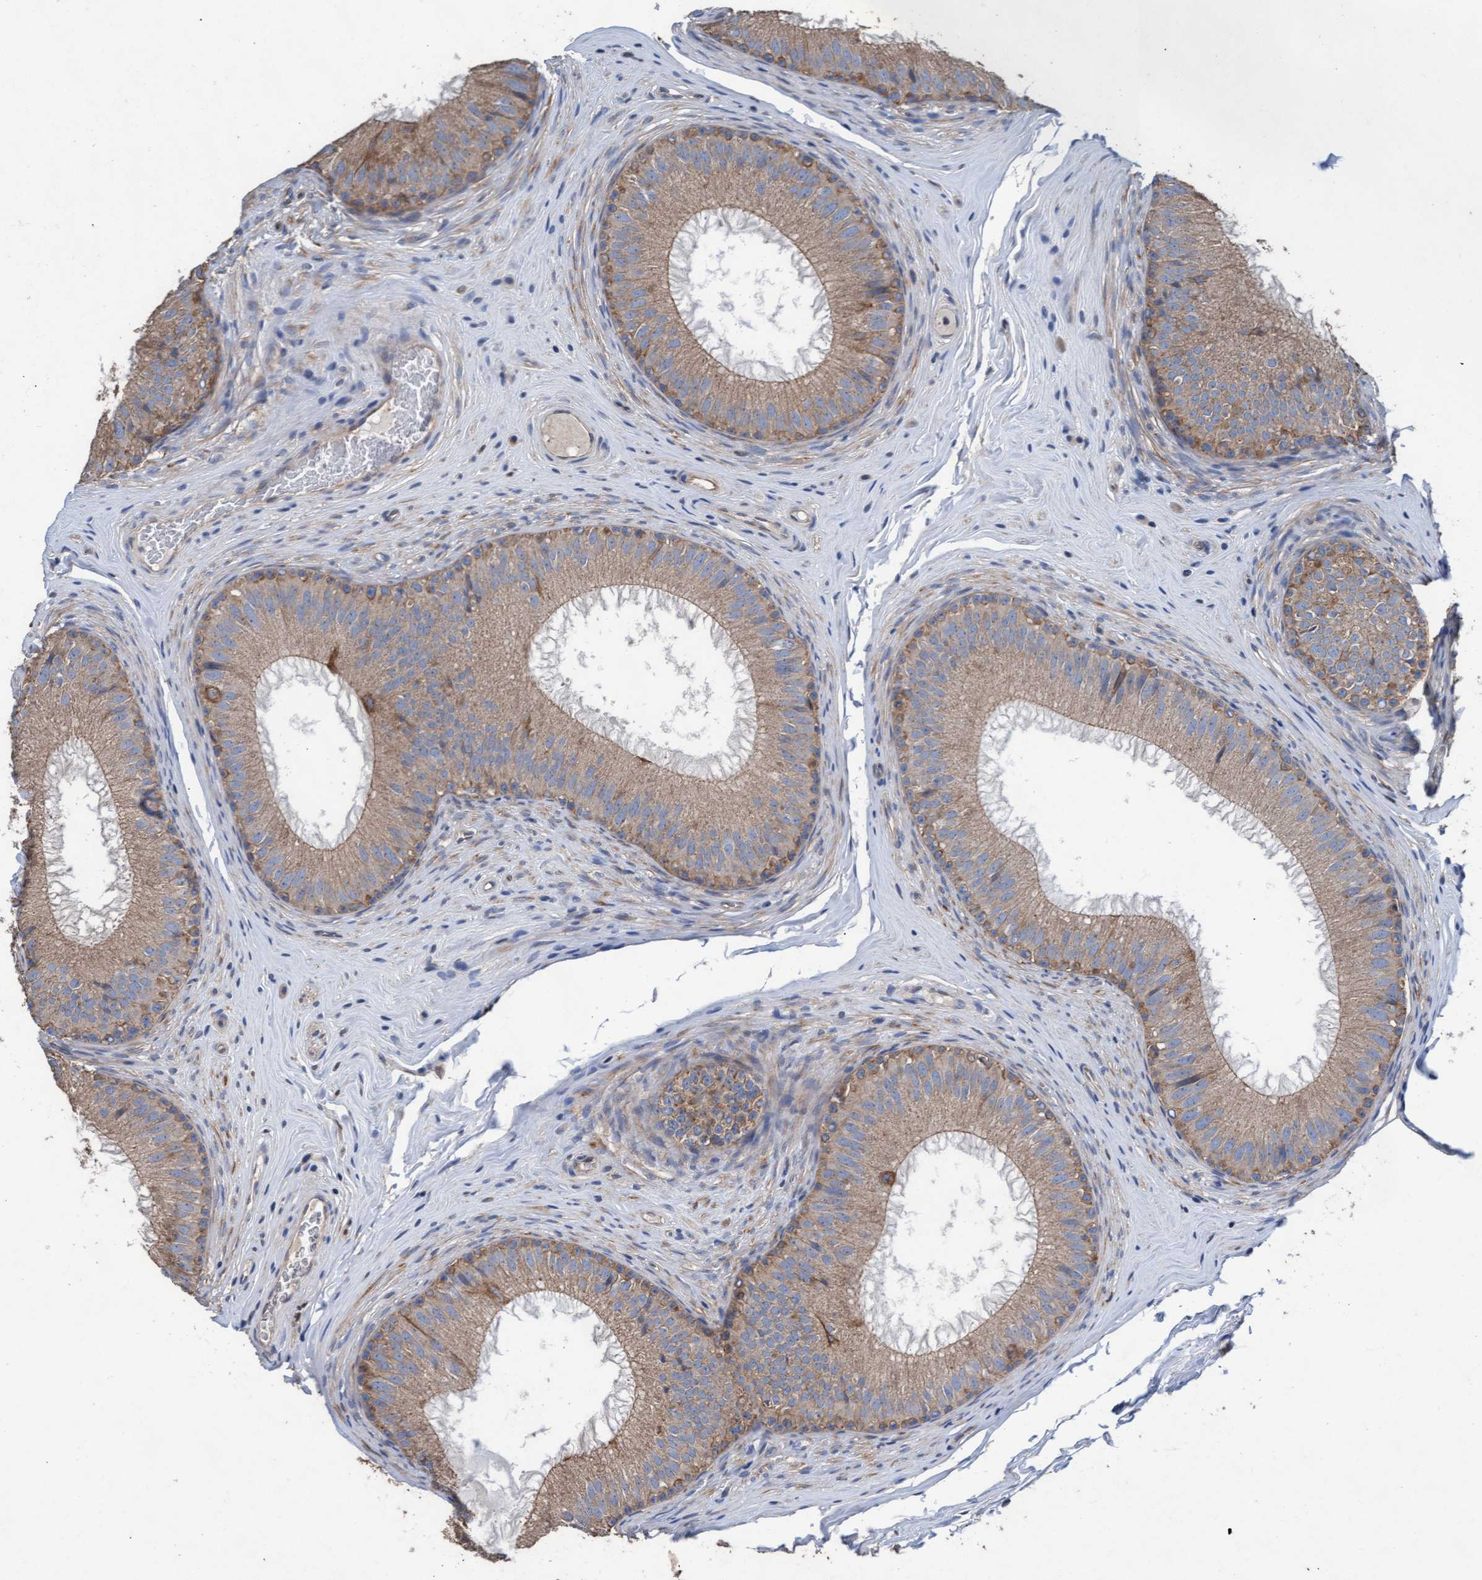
{"staining": {"intensity": "moderate", "quantity": ">75%", "location": "cytoplasmic/membranous"}, "tissue": "epididymis", "cell_type": "Glandular cells", "image_type": "normal", "snomed": [{"axis": "morphology", "description": "Normal tissue, NOS"}, {"axis": "topography", "description": "Epididymis"}], "caption": "Epididymis stained with DAB immunohistochemistry (IHC) displays medium levels of moderate cytoplasmic/membranous expression in about >75% of glandular cells.", "gene": "MRPL38", "patient": {"sex": "male", "age": 32}}